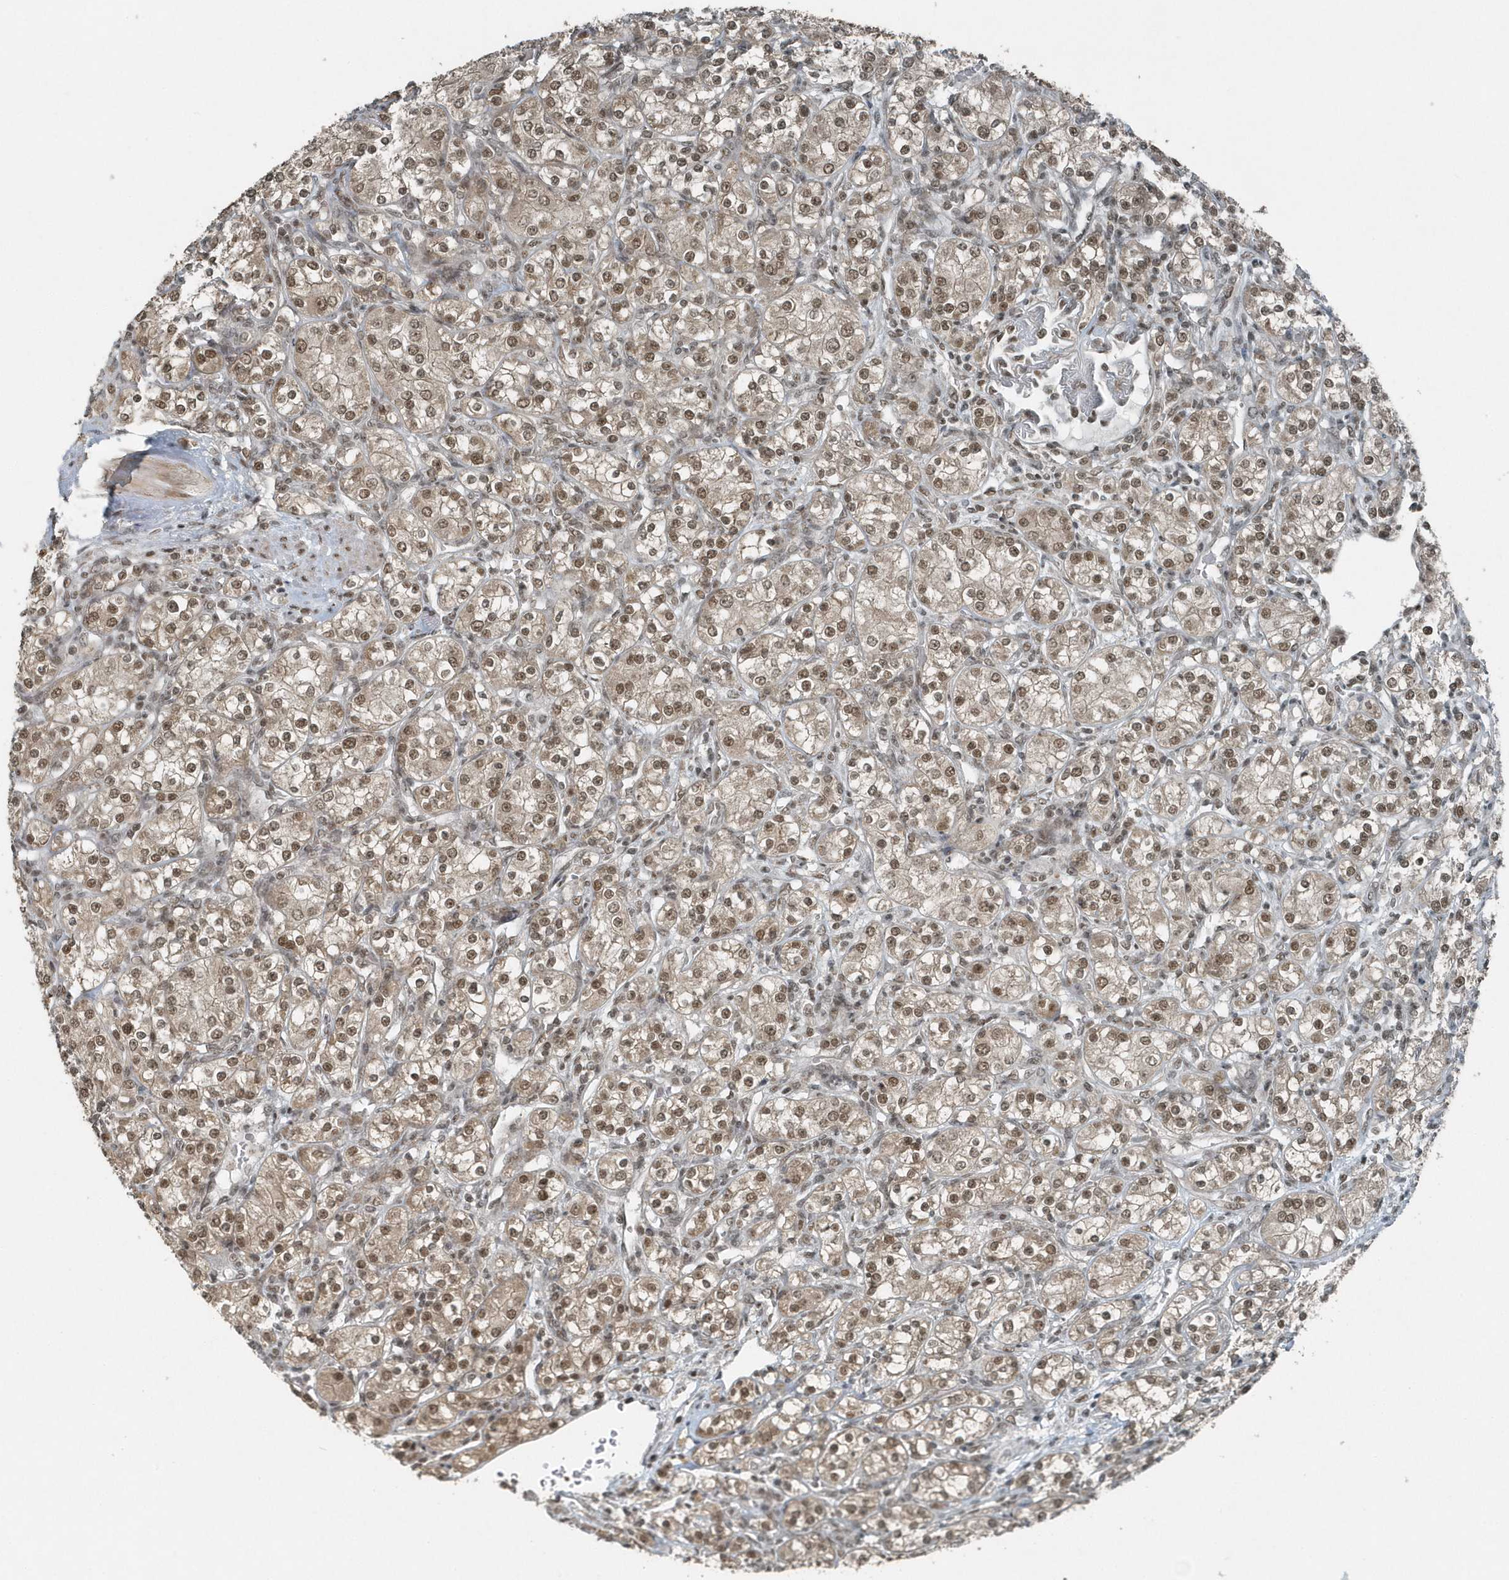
{"staining": {"intensity": "moderate", "quantity": ">75%", "location": "cytoplasmic/membranous,nuclear"}, "tissue": "renal cancer", "cell_type": "Tumor cells", "image_type": "cancer", "snomed": [{"axis": "morphology", "description": "Adenocarcinoma, NOS"}, {"axis": "topography", "description": "Kidney"}], "caption": "High-magnification brightfield microscopy of renal cancer (adenocarcinoma) stained with DAB (3,3'-diaminobenzidine) (brown) and counterstained with hematoxylin (blue). tumor cells exhibit moderate cytoplasmic/membranous and nuclear staining is appreciated in about>75% of cells. (Brightfield microscopy of DAB IHC at high magnification).", "gene": "YTHDC1", "patient": {"sex": "male", "age": 77}}